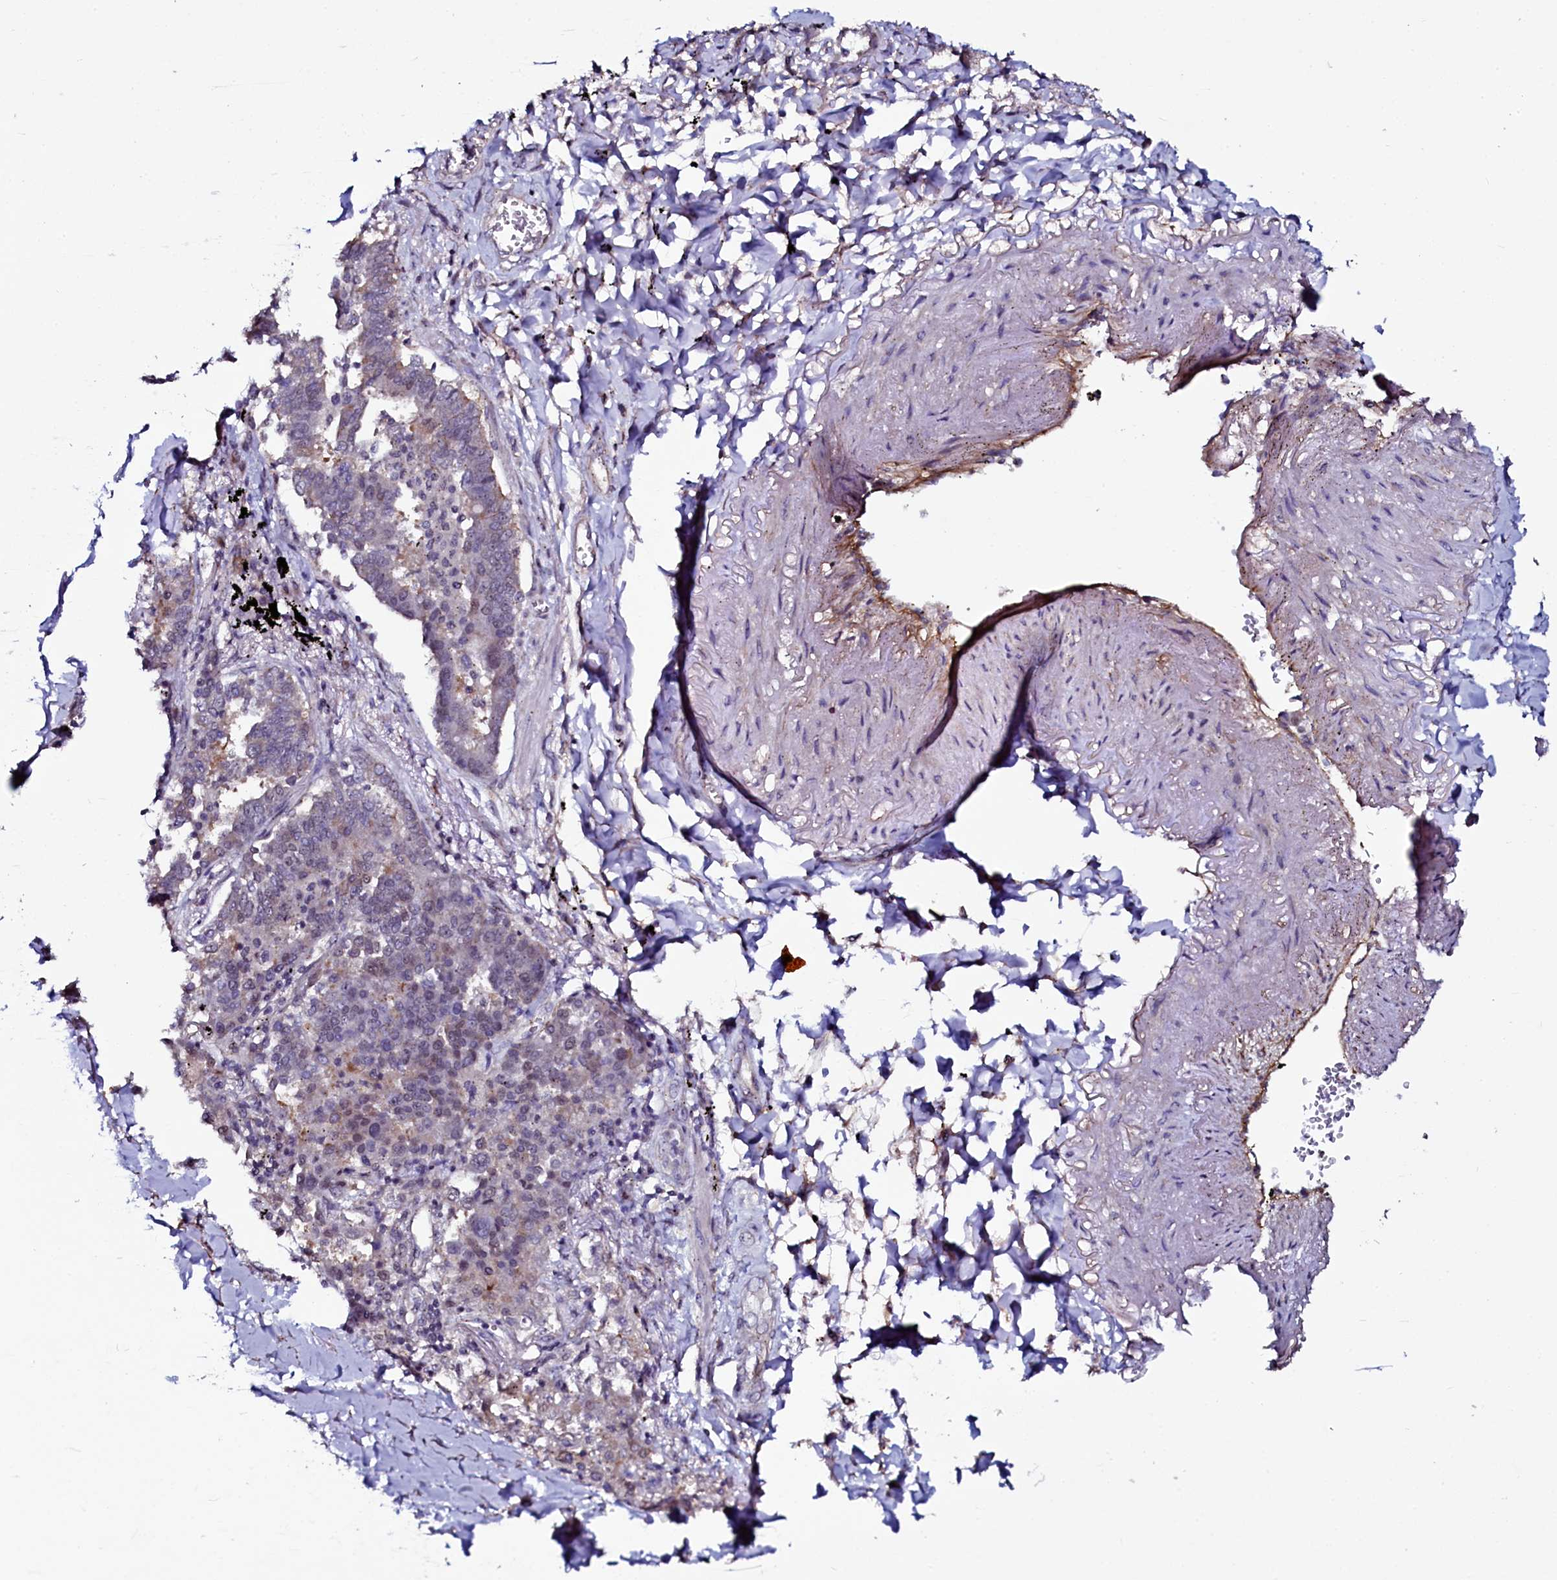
{"staining": {"intensity": "weak", "quantity": "<25%", "location": "cytoplasmic/membranous"}, "tissue": "lung cancer", "cell_type": "Tumor cells", "image_type": "cancer", "snomed": [{"axis": "morphology", "description": "Adenocarcinoma, NOS"}, {"axis": "topography", "description": "Lung"}], "caption": "High magnification brightfield microscopy of lung adenocarcinoma stained with DAB (brown) and counterstained with hematoxylin (blue): tumor cells show no significant positivity.", "gene": "USPL1", "patient": {"sex": "male", "age": 67}}